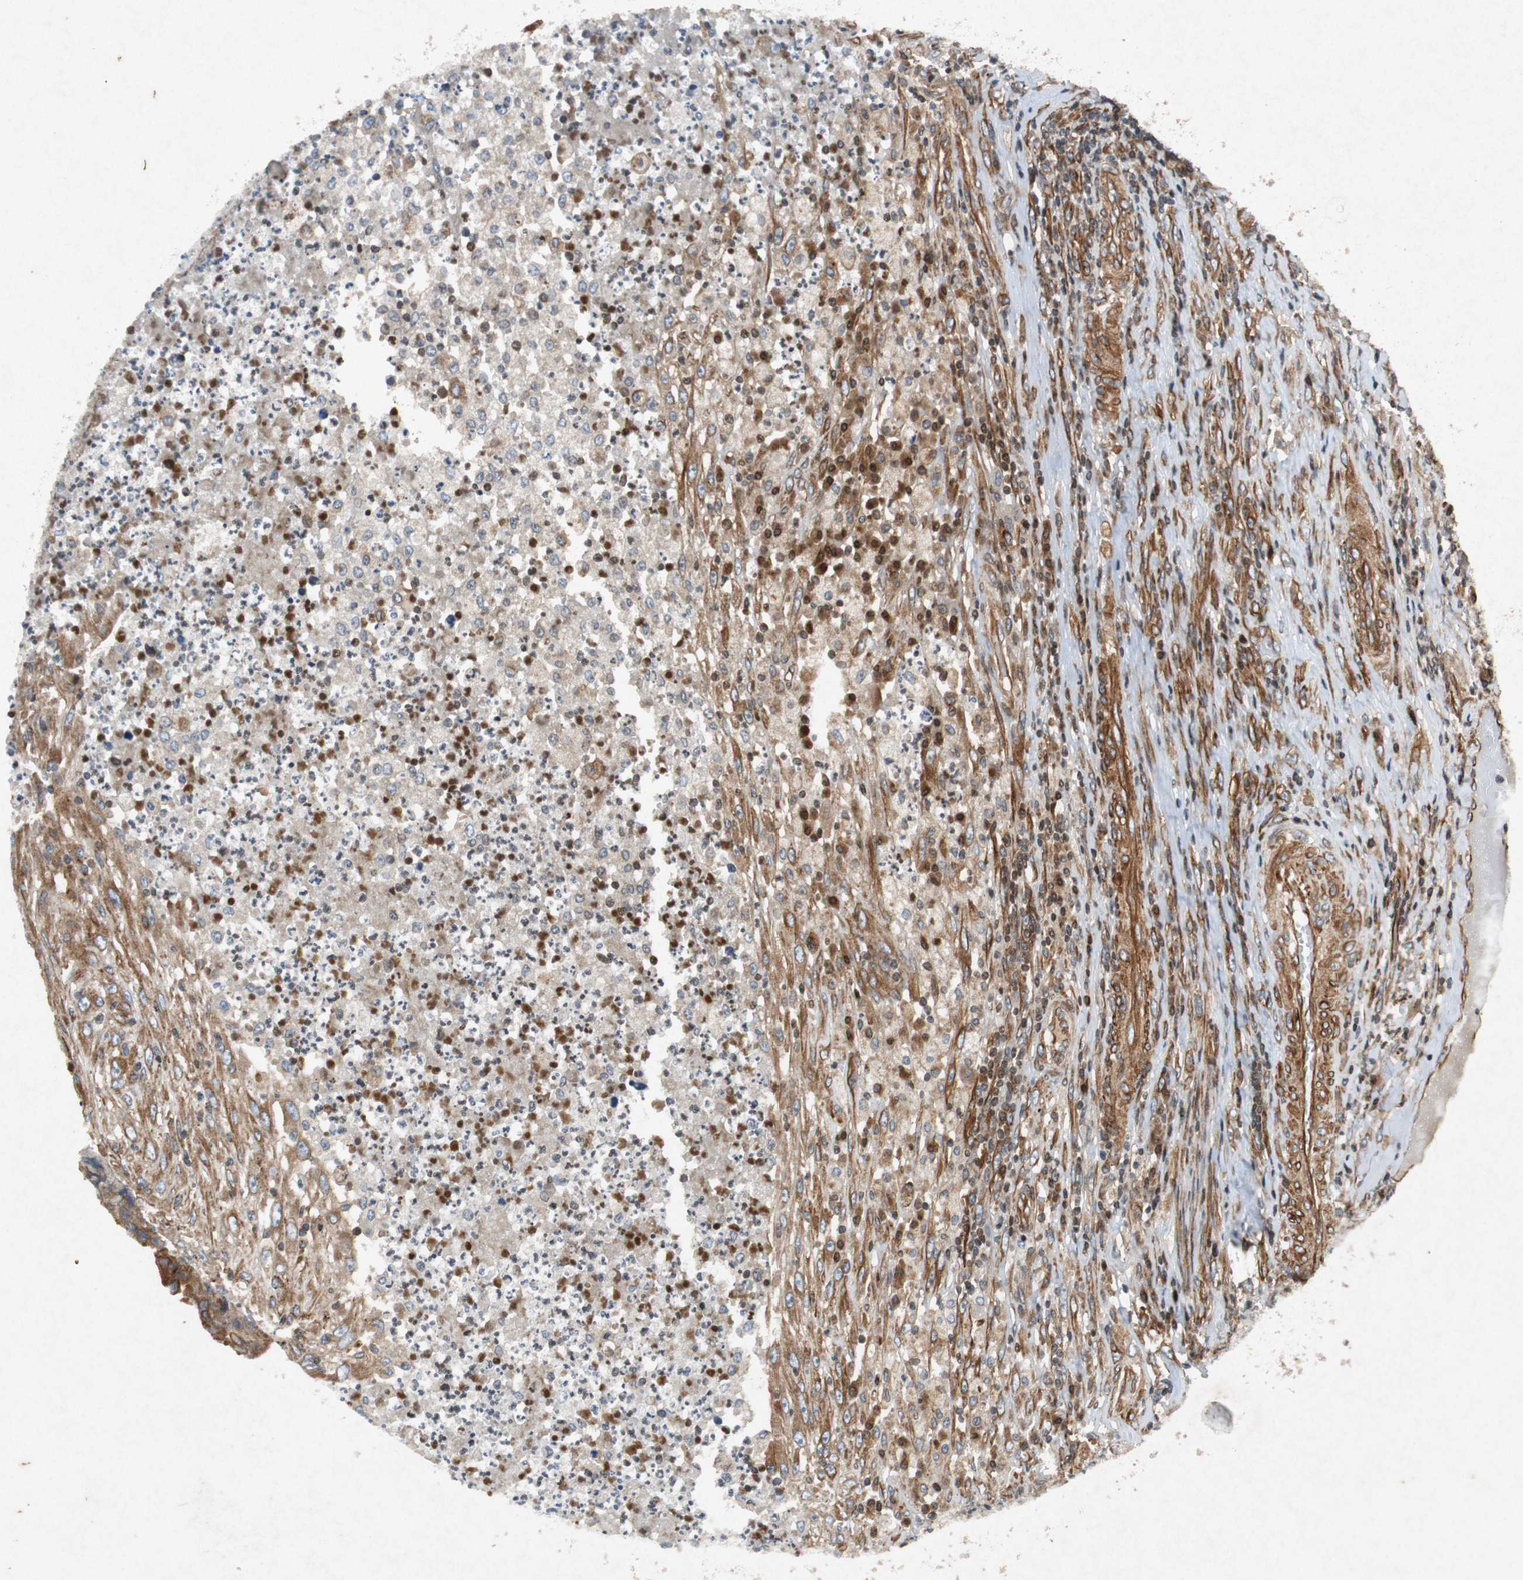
{"staining": {"intensity": "moderate", "quantity": "25%-75%", "location": "cytoplasmic/membranous"}, "tissue": "testis cancer", "cell_type": "Tumor cells", "image_type": "cancer", "snomed": [{"axis": "morphology", "description": "Necrosis, NOS"}, {"axis": "morphology", "description": "Carcinoma, Embryonal, NOS"}, {"axis": "topography", "description": "Testis"}], "caption": "Immunohistochemistry of human embryonal carcinoma (testis) shows medium levels of moderate cytoplasmic/membranous positivity in about 25%-75% of tumor cells.", "gene": "TUBA4A", "patient": {"sex": "male", "age": 19}}